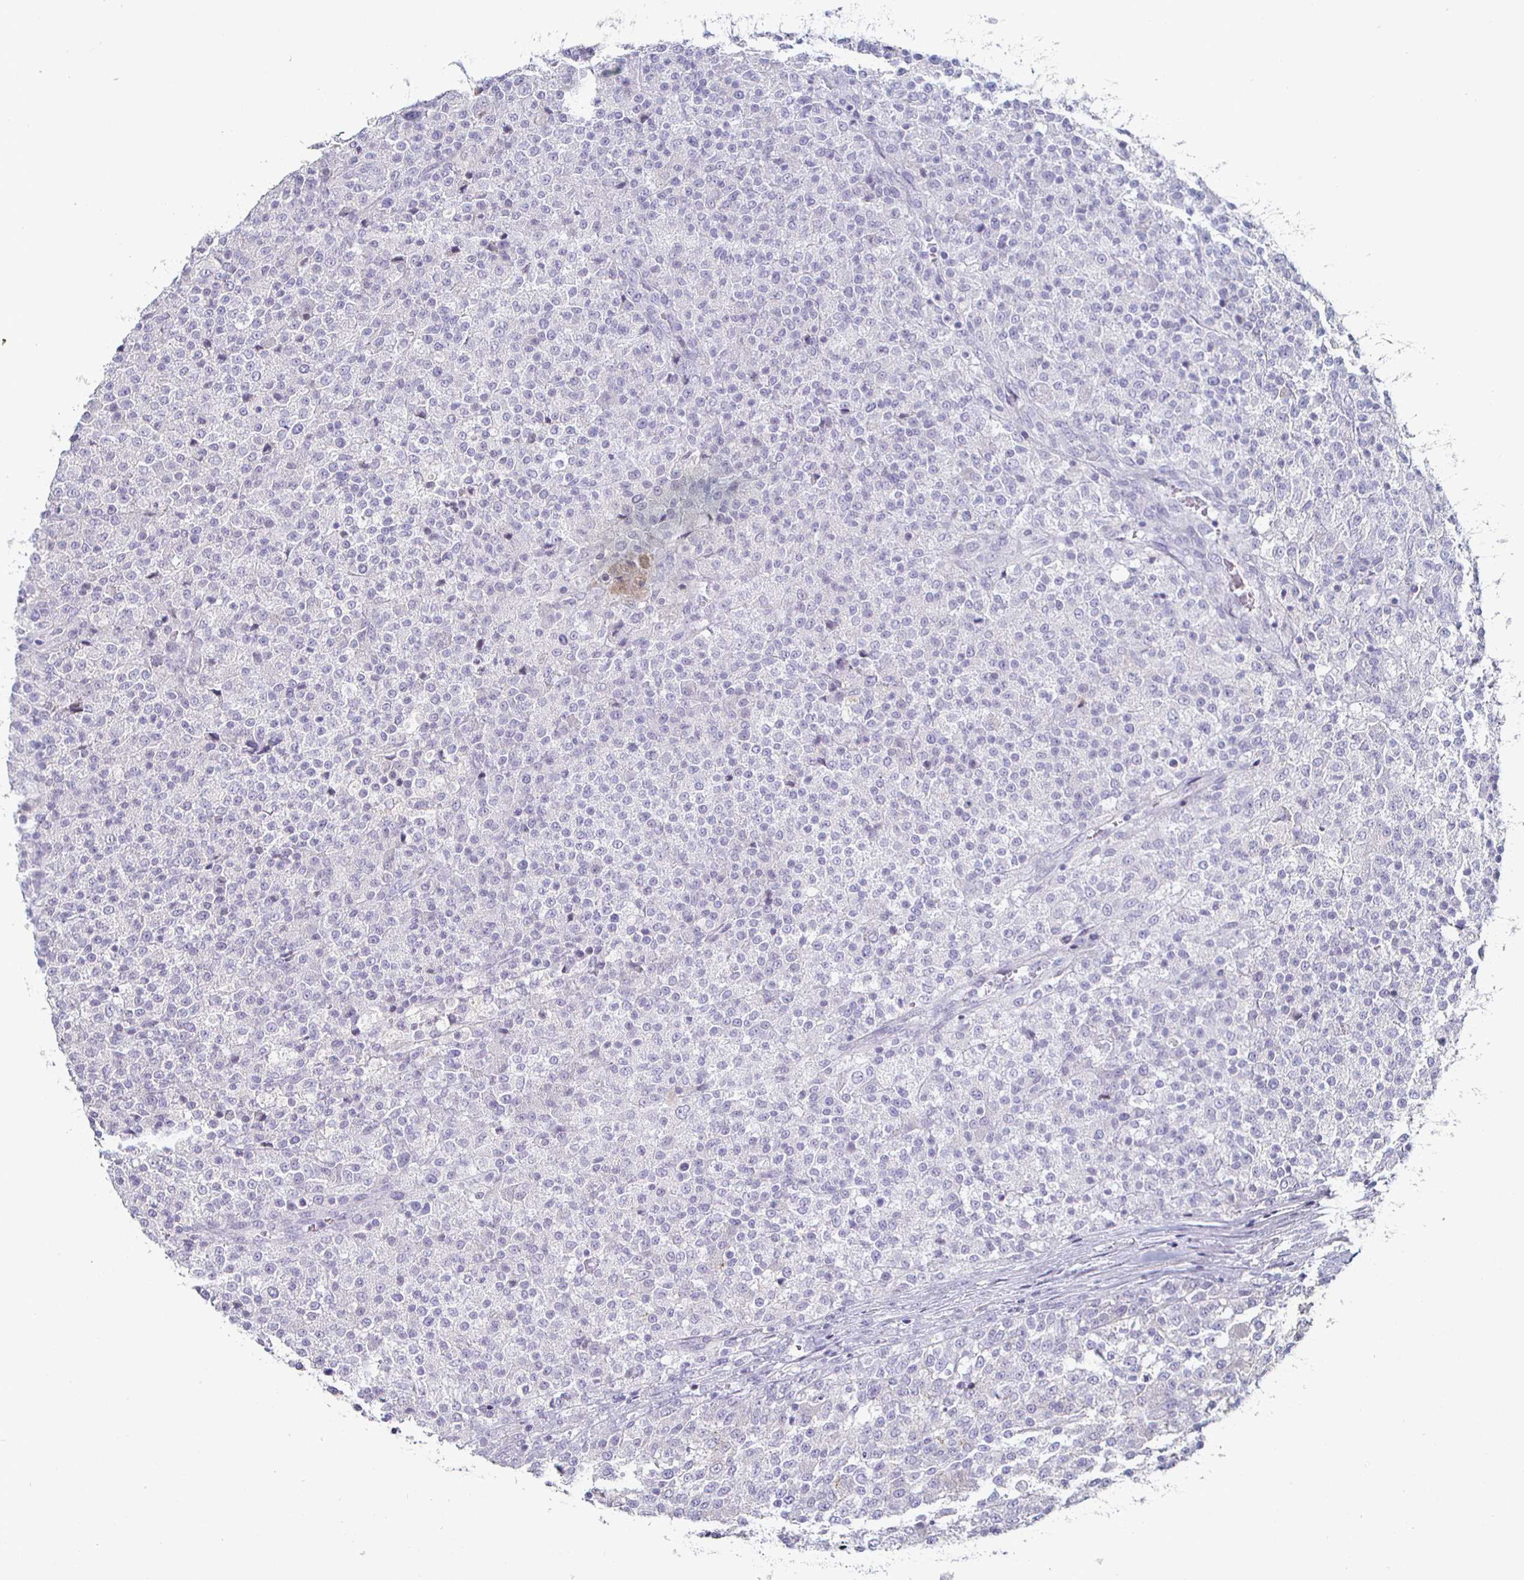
{"staining": {"intensity": "negative", "quantity": "none", "location": "none"}, "tissue": "testis cancer", "cell_type": "Tumor cells", "image_type": "cancer", "snomed": [{"axis": "morphology", "description": "Seminoma, NOS"}, {"axis": "topography", "description": "Testis"}], "caption": "This is an immunohistochemistry photomicrograph of testis cancer (seminoma). There is no staining in tumor cells.", "gene": "ENPP1", "patient": {"sex": "male", "age": 59}}